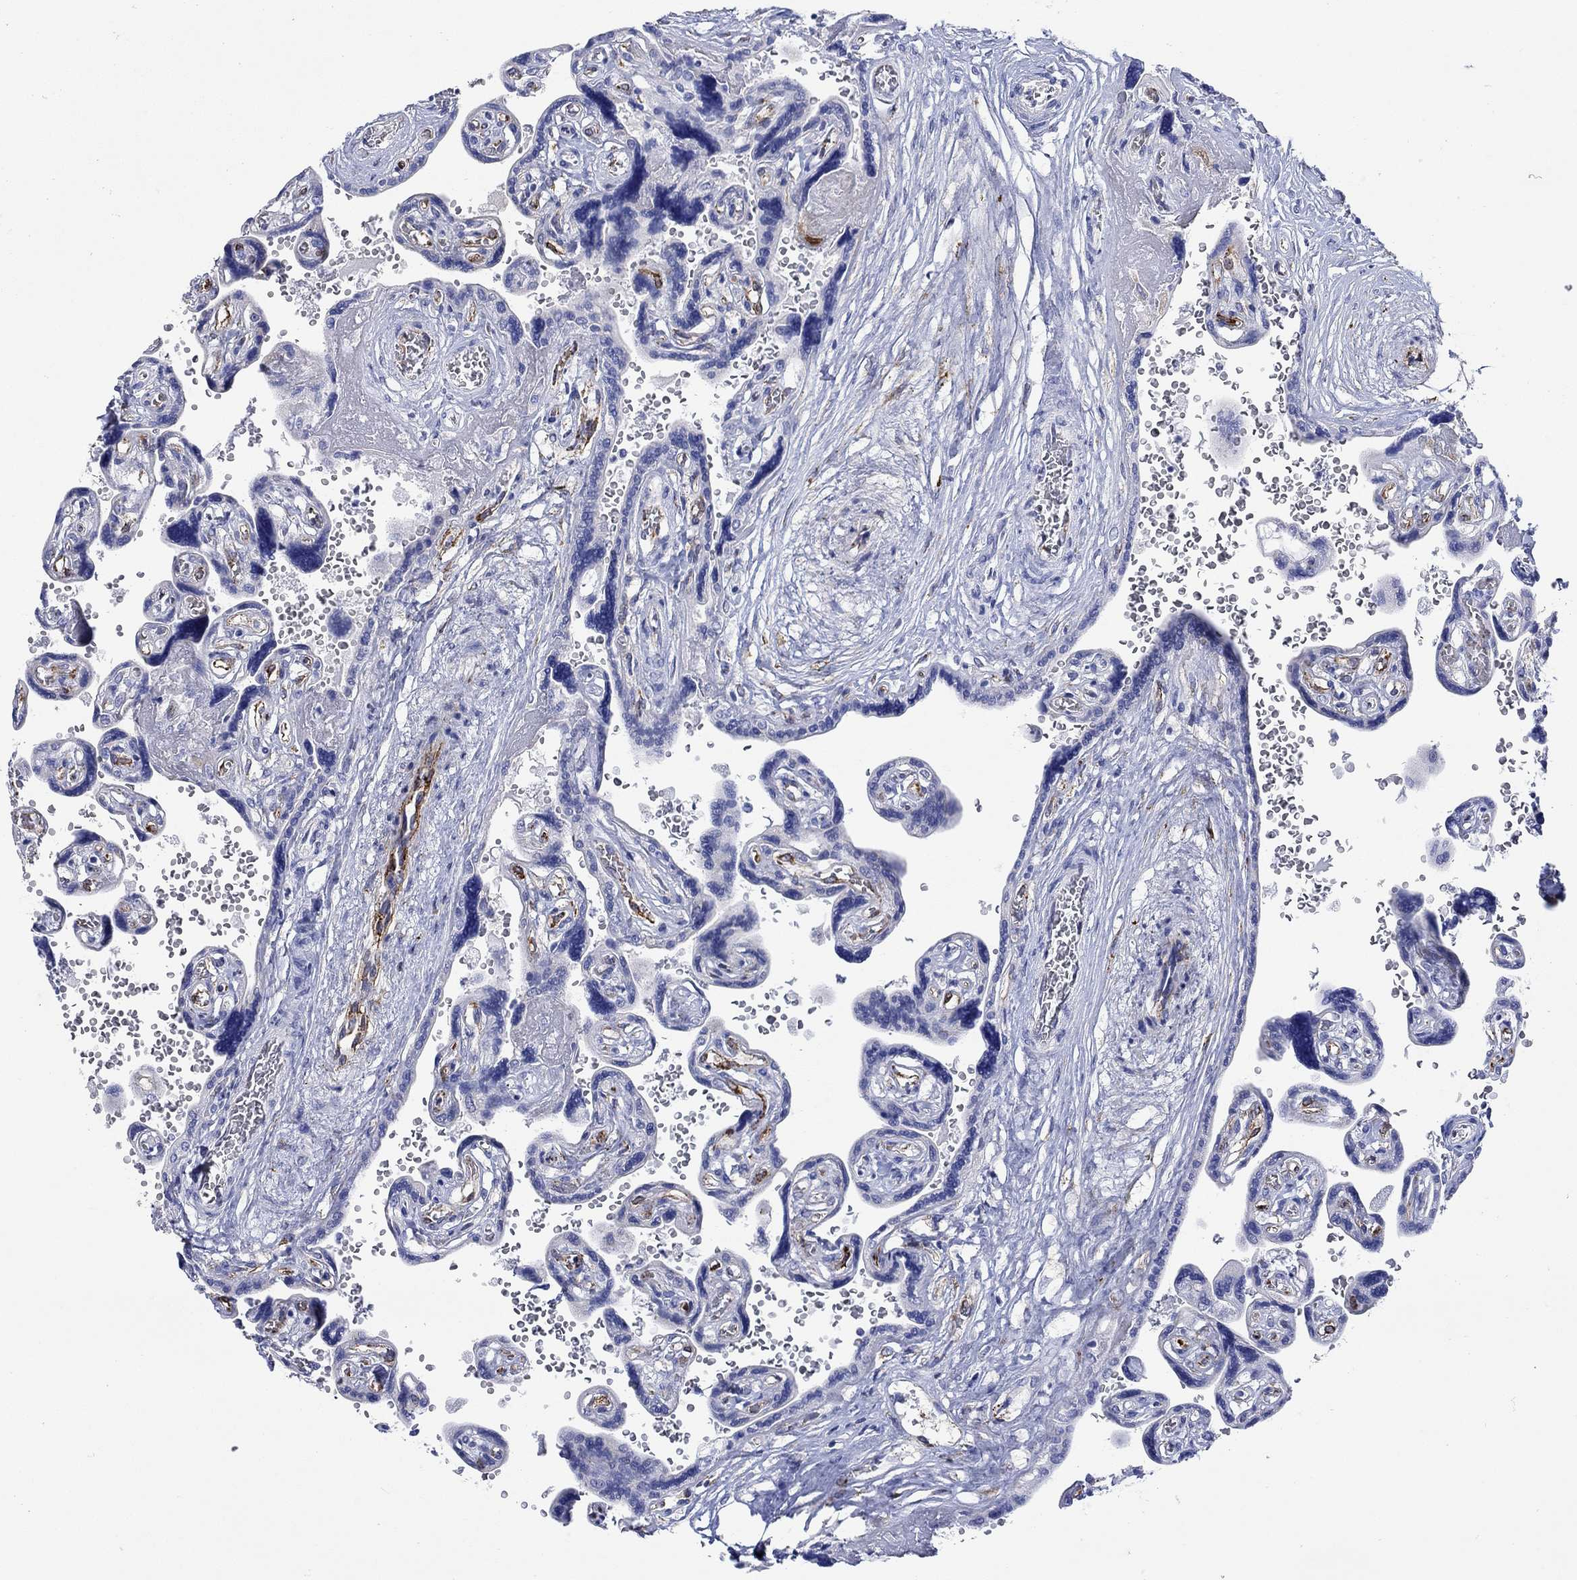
{"staining": {"intensity": "weak", "quantity": "<25%", "location": "cytoplasmic/membranous"}, "tissue": "placenta", "cell_type": "Decidual cells", "image_type": "normal", "snomed": [{"axis": "morphology", "description": "Normal tissue, NOS"}, {"axis": "topography", "description": "Placenta"}], "caption": "Decidual cells show no significant staining in unremarkable placenta. (DAB (3,3'-diaminobenzidine) IHC visualized using brightfield microscopy, high magnification).", "gene": "P2RY6", "patient": {"sex": "female", "age": 32}}